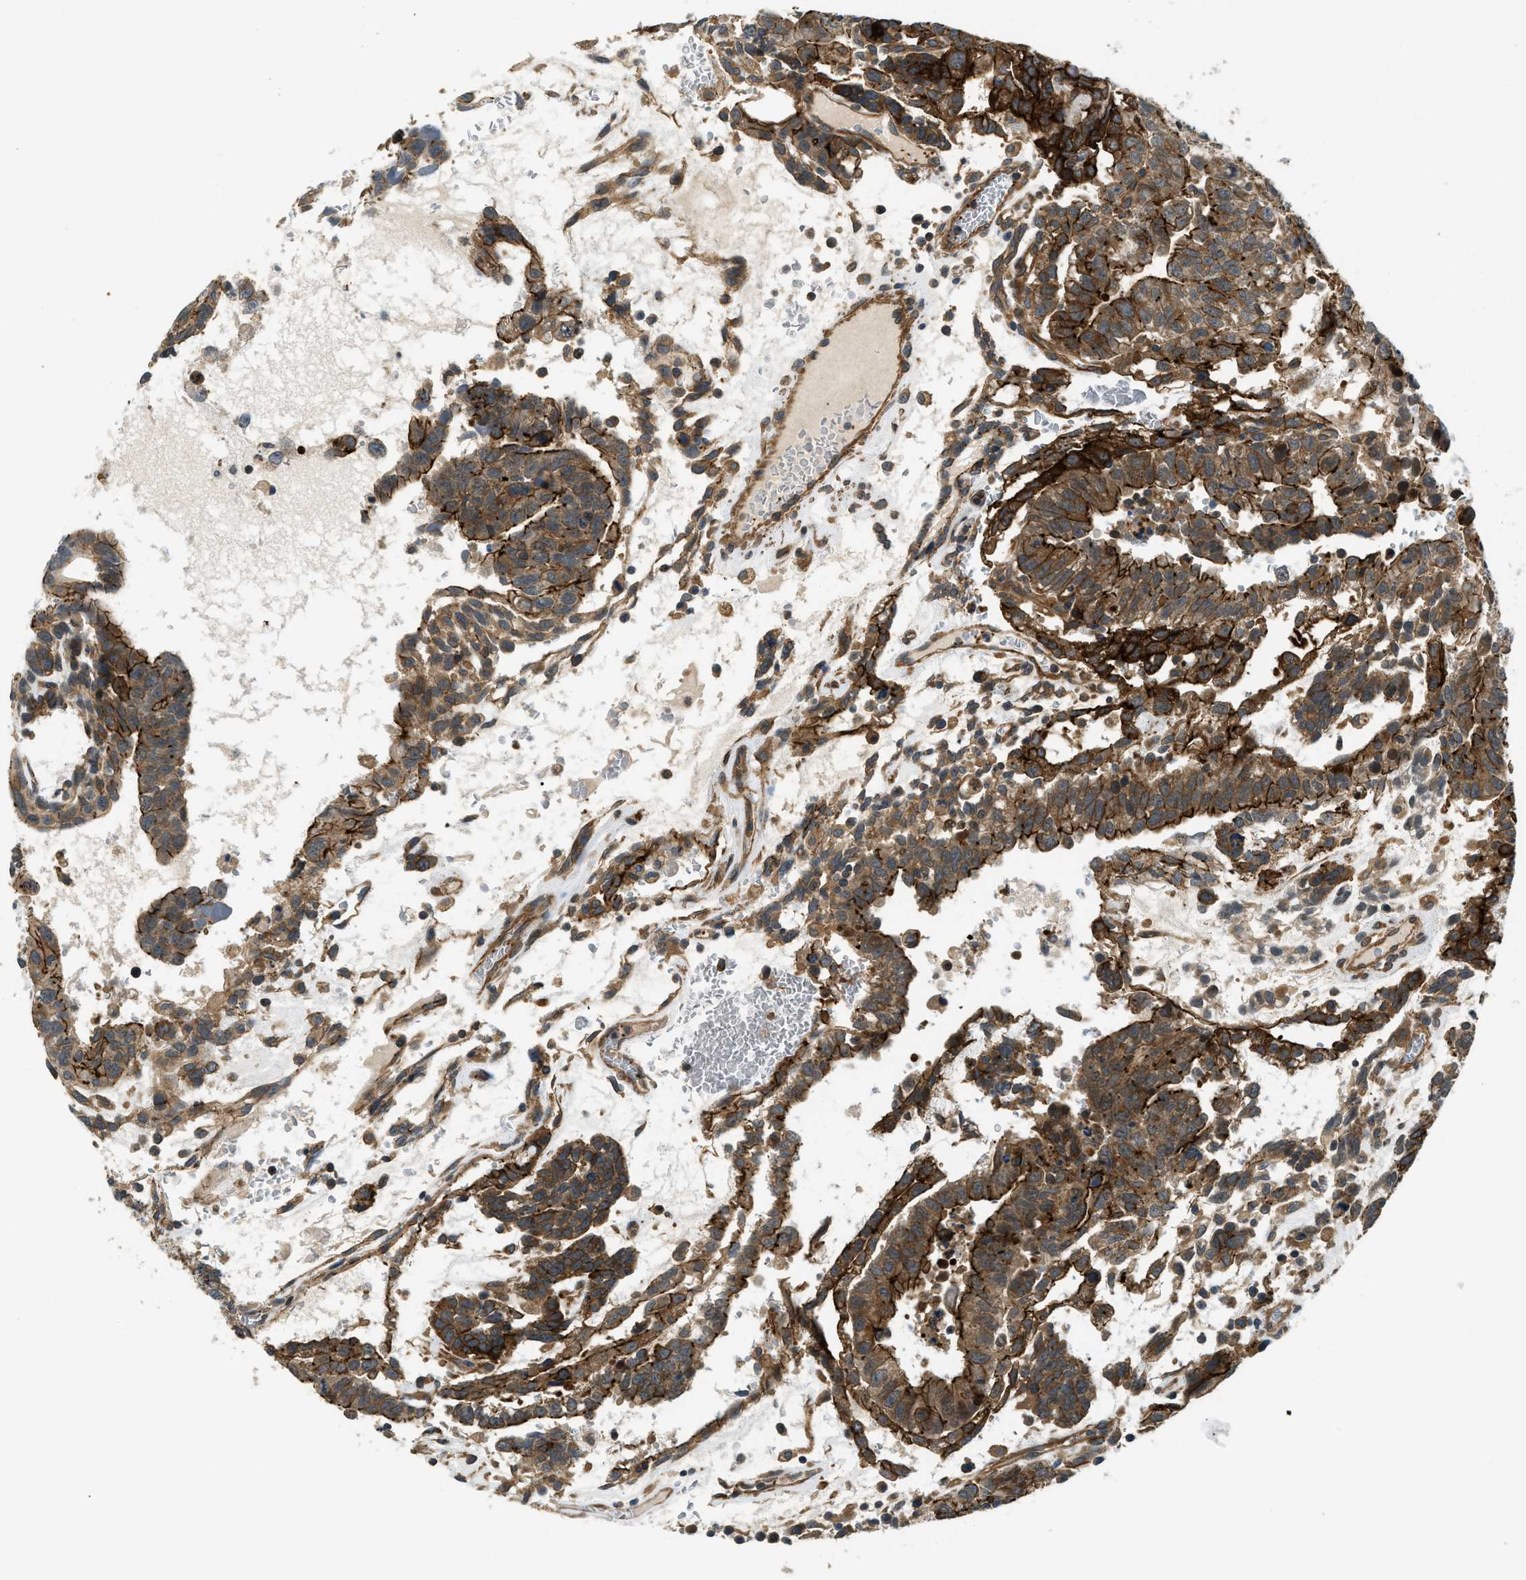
{"staining": {"intensity": "strong", "quantity": ">75%", "location": "cytoplasmic/membranous"}, "tissue": "testis cancer", "cell_type": "Tumor cells", "image_type": "cancer", "snomed": [{"axis": "morphology", "description": "Seminoma, NOS"}, {"axis": "morphology", "description": "Carcinoma, Embryonal, NOS"}, {"axis": "topography", "description": "Testis"}], "caption": "IHC staining of testis embryonal carcinoma, which reveals high levels of strong cytoplasmic/membranous positivity in about >75% of tumor cells indicating strong cytoplasmic/membranous protein expression. The staining was performed using DAB (3,3'-diaminobenzidine) (brown) for protein detection and nuclei were counterstained in hematoxylin (blue).", "gene": "CGN", "patient": {"sex": "male", "age": 52}}